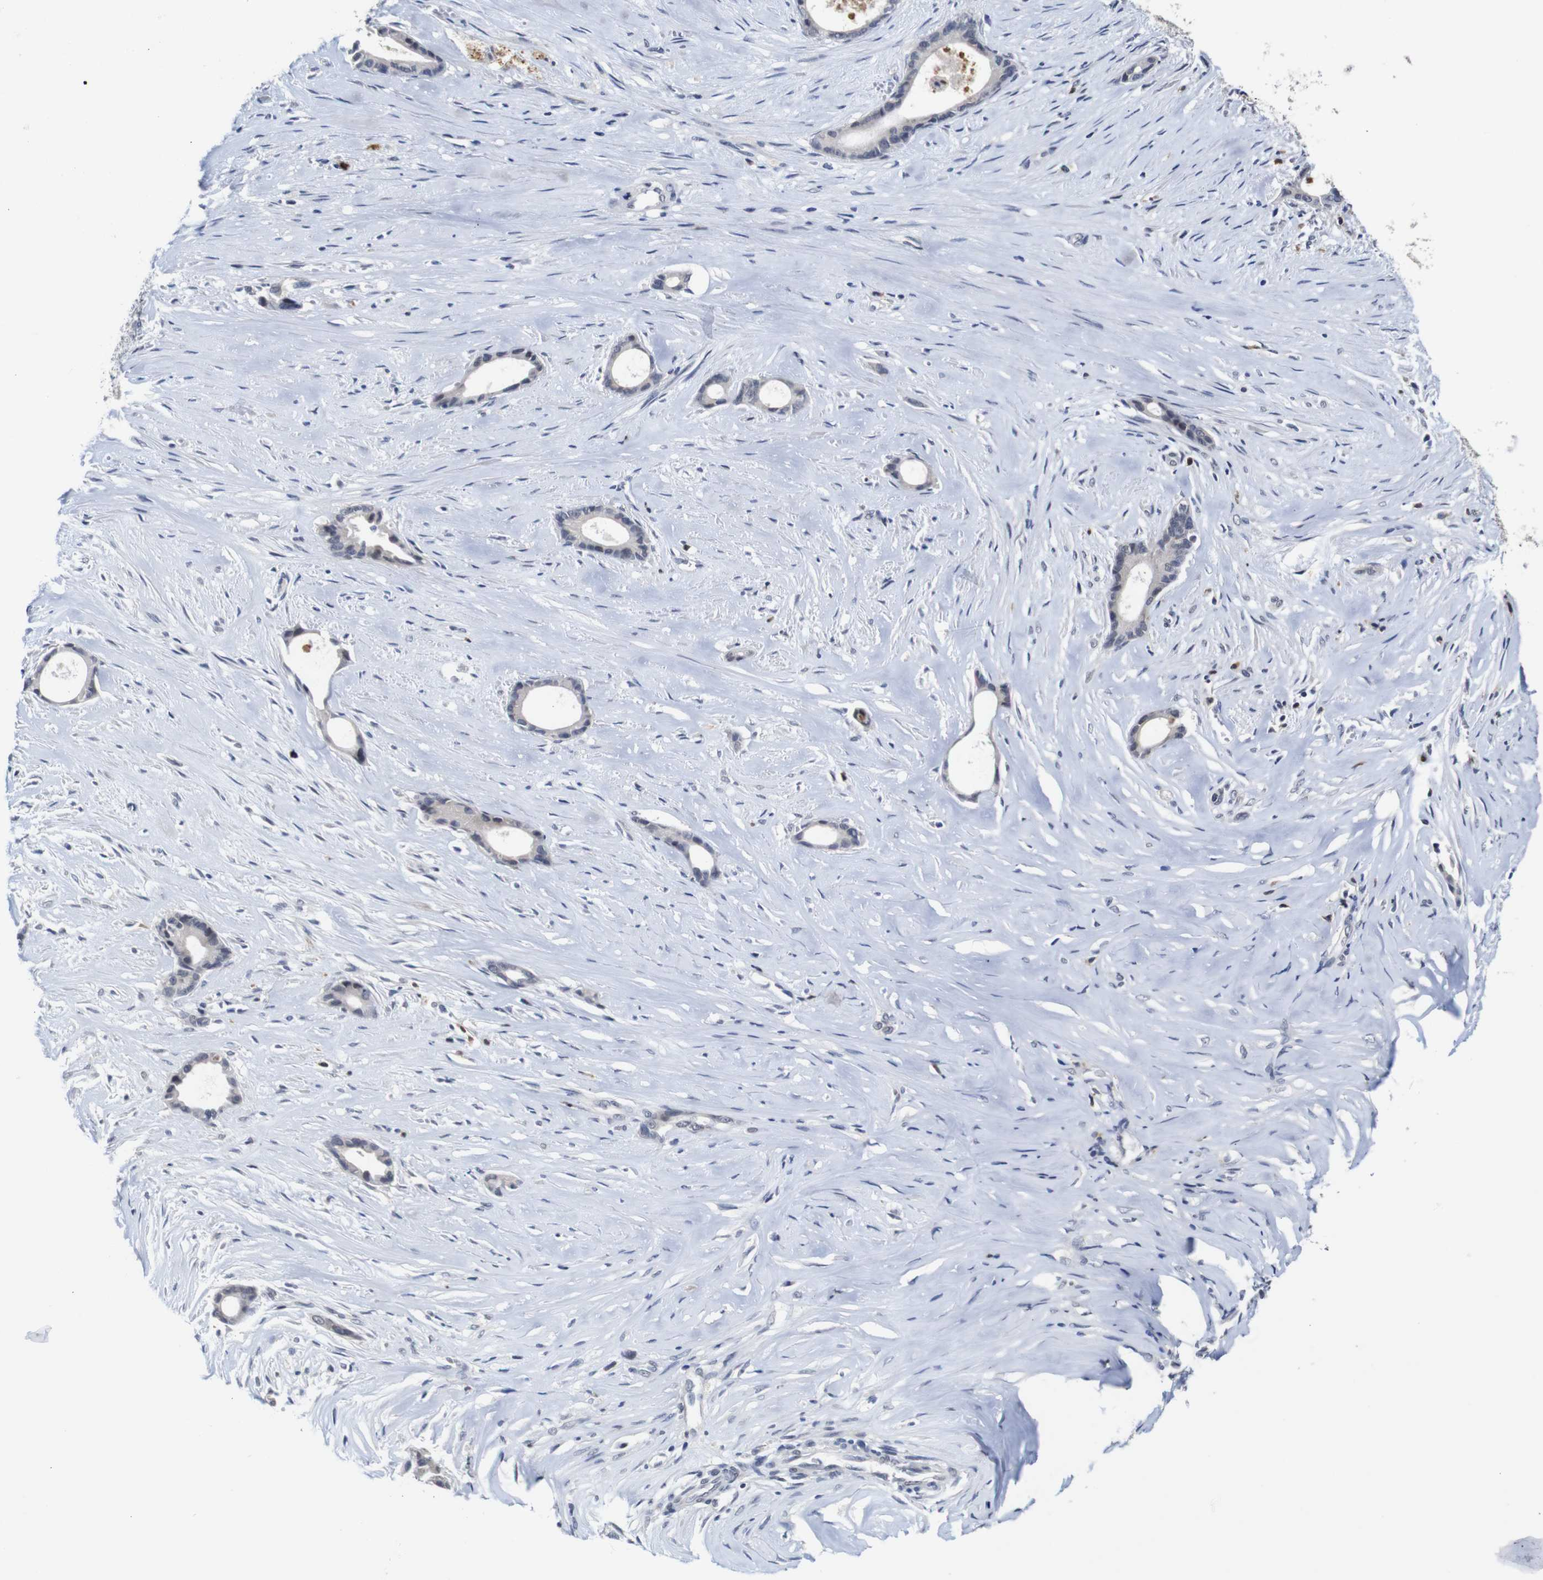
{"staining": {"intensity": "negative", "quantity": "none", "location": "none"}, "tissue": "liver cancer", "cell_type": "Tumor cells", "image_type": "cancer", "snomed": [{"axis": "morphology", "description": "Cholangiocarcinoma"}, {"axis": "topography", "description": "Liver"}], "caption": "The photomicrograph demonstrates no staining of tumor cells in liver cancer (cholangiocarcinoma).", "gene": "NTRK3", "patient": {"sex": "female", "age": 55}}